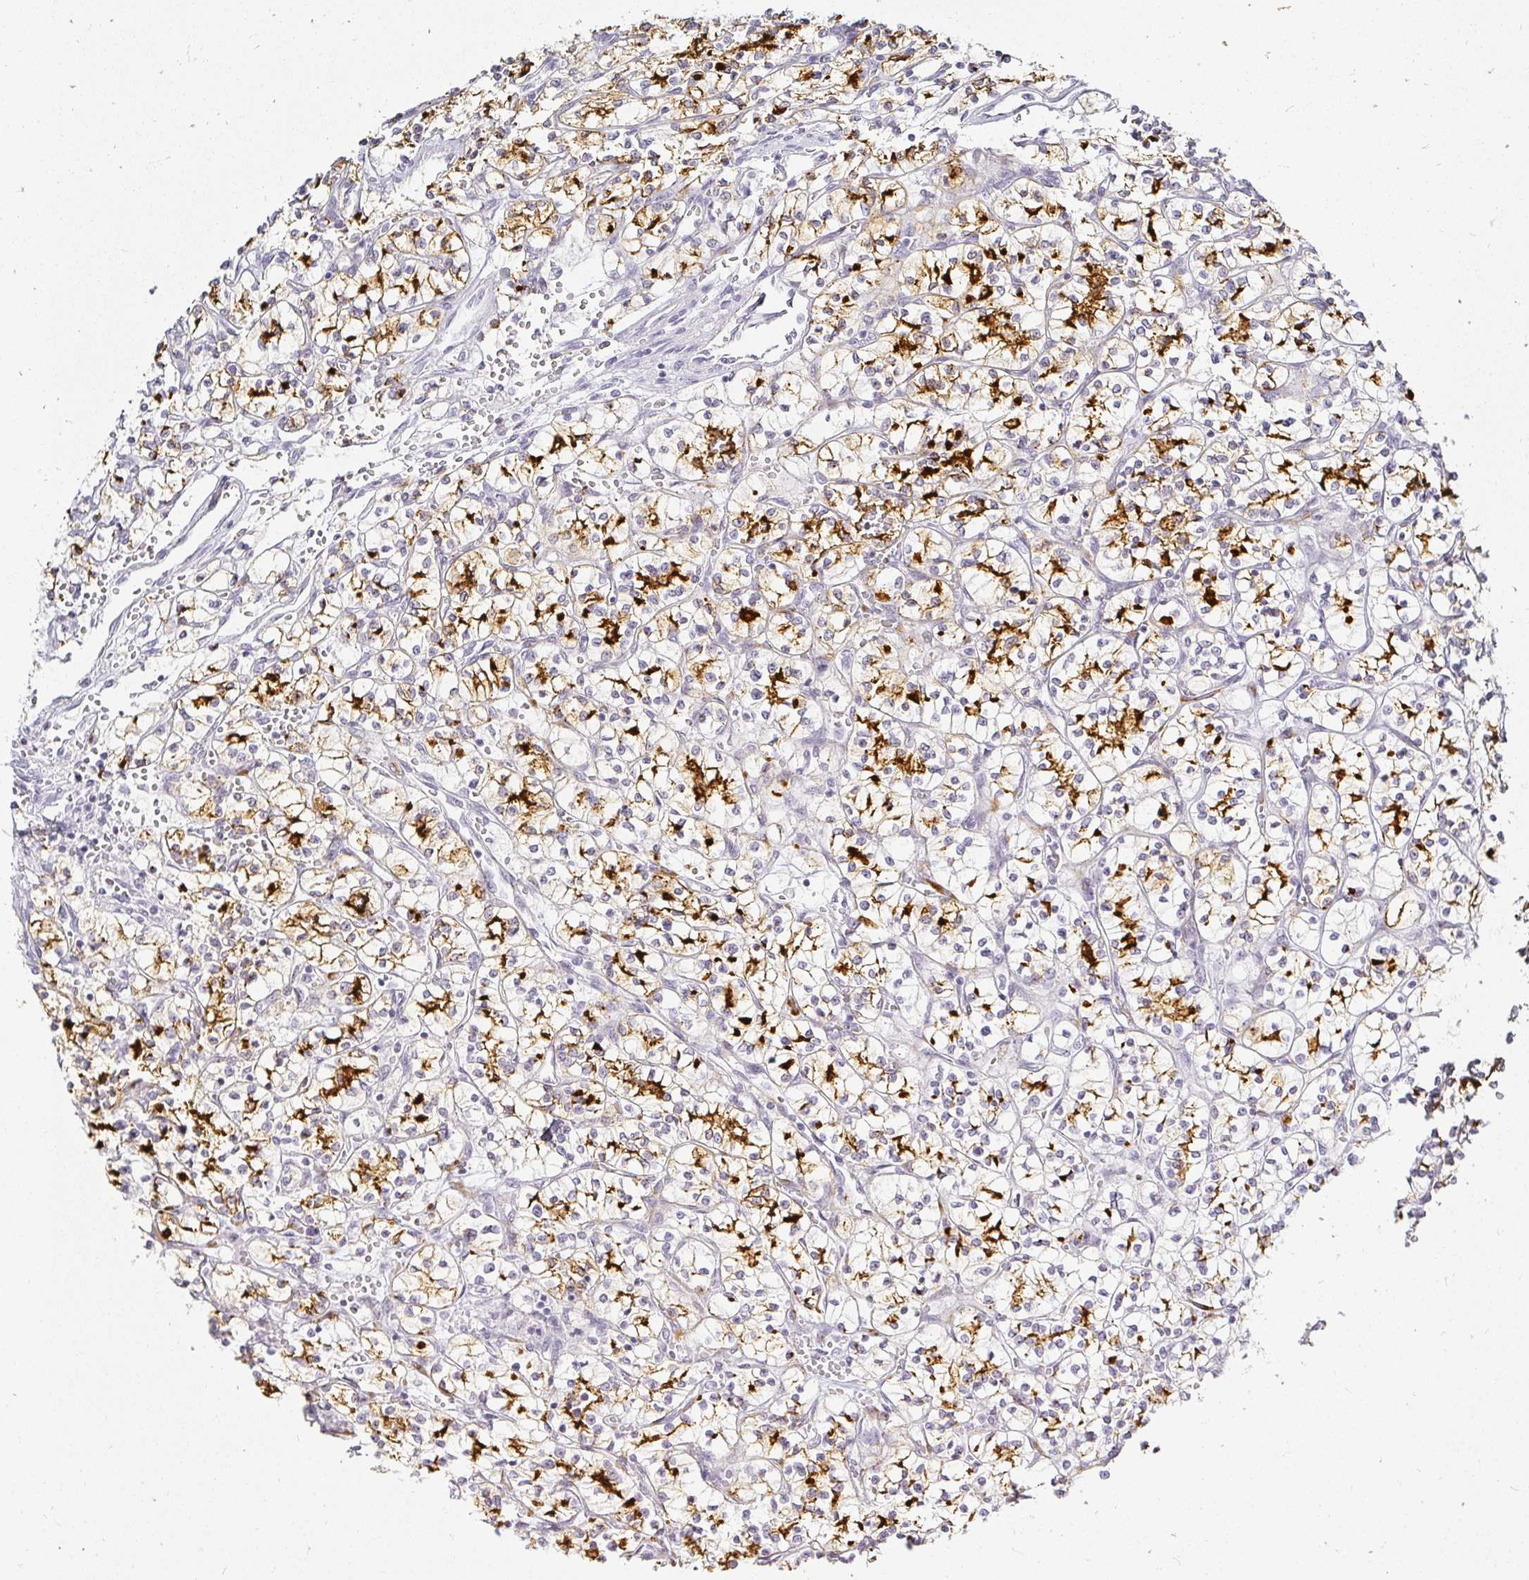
{"staining": {"intensity": "strong", "quantity": "25%-75%", "location": "cytoplasmic/membranous"}, "tissue": "renal cancer", "cell_type": "Tumor cells", "image_type": "cancer", "snomed": [{"axis": "morphology", "description": "Adenocarcinoma, NOS"}, {"axis": "topography", "description": "Kidney"}], "caption": "Strong cytoplasmic/membranous expression for a protein is appreciated in about 25%-75% of tumor cells of renal adenocarcinoma using immunohistochemistry (IHC).", "gene": "ACAN", "patient": {"sex": "female", "age": 64}}